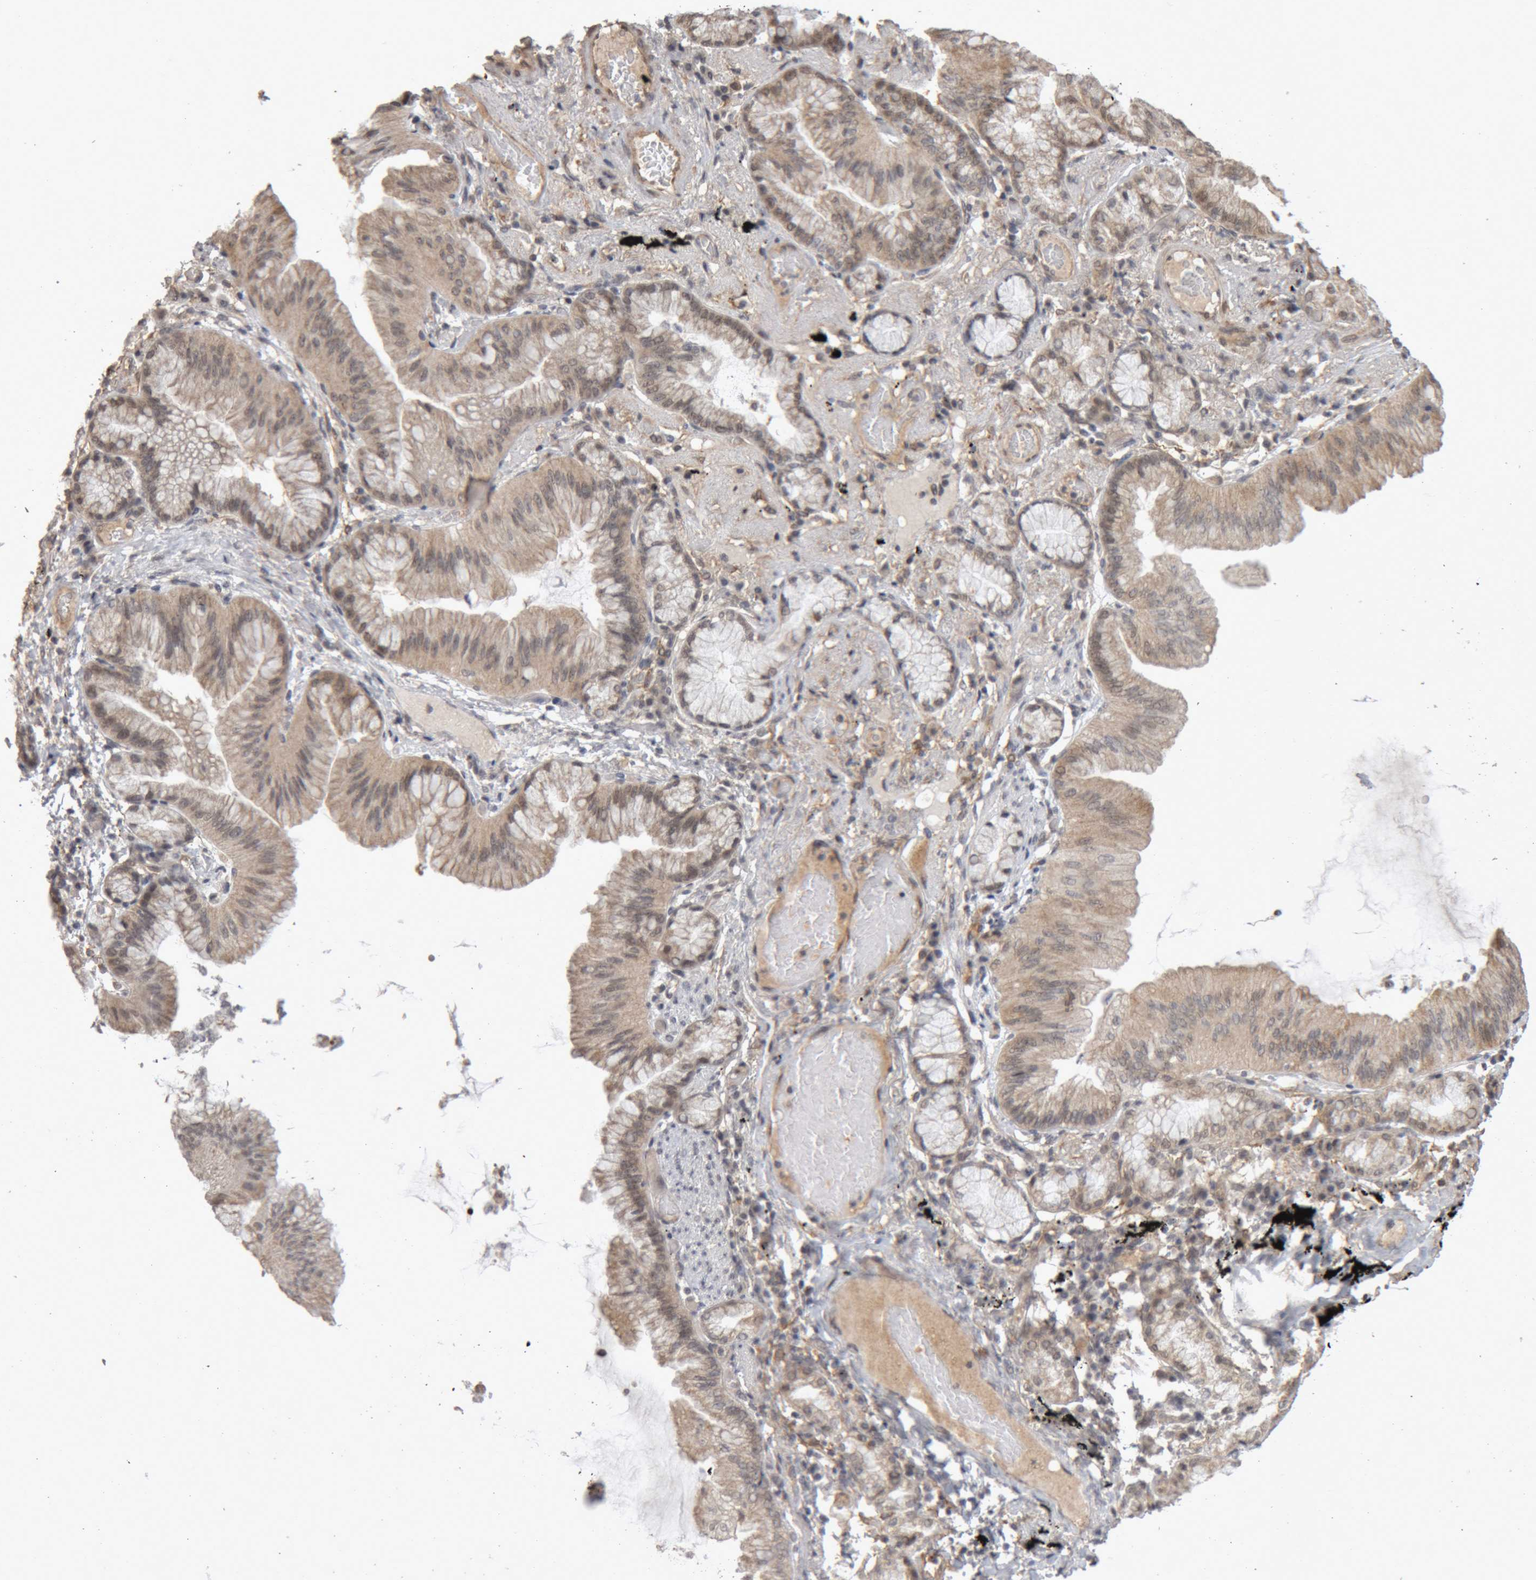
{"staining": {"intensity": "weak", "quantity": "25%-75%", "location": "cytoplasmic/membranous"}, "tissue": "lung cancer", "cell_type": "Tumor cells", "image_type": "cancer", "snomed": [{"axis": "morphology", "description": "Adenocarcinoma, NOS"}, {"axis": "topography", "description": "Lung"}], "caption": "Lung adenocarcinoma stained with DAB (3,3'-diaminobenzidine) immunohistochemistry (IHC) shows low levels of weak cytoplasmic/membranous positivity in about 25%-75% of tumor cells.", "gene": "MEP1A", "patient": {"sex": "female", "age": 70}}